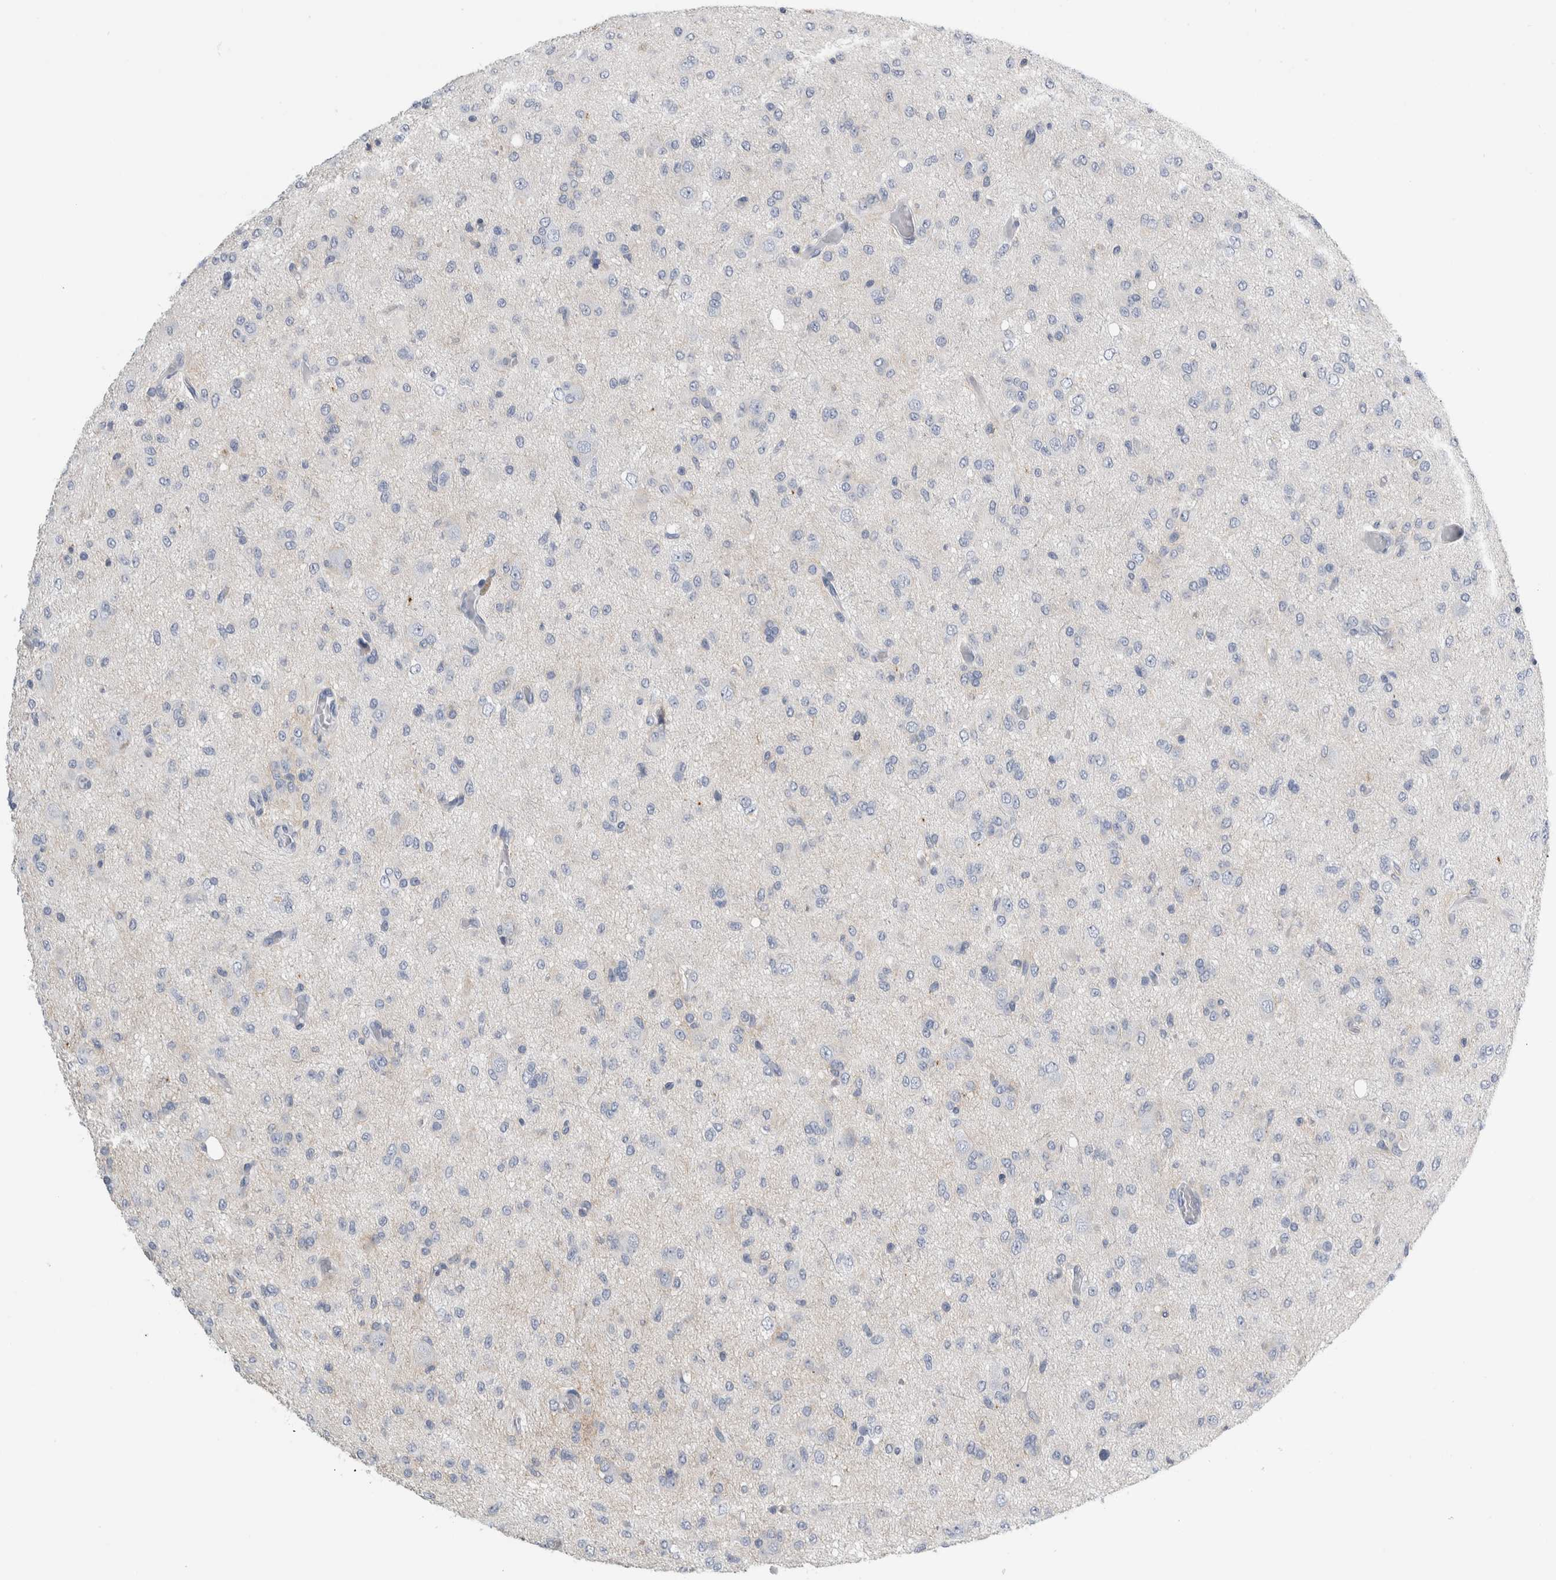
{"staining": {"intensity": "negative", "quantity": "none", "location": "none"}, "tissue": "glioma", "cell_type": "Tumor cells", "image_type": "cancer", "snomed": [{"axis": "morphology", "description": "Glioma, malignant, High grade"}, {"axis": "topography", "description": "Brain"}], "caption": "Human glioma stained for a protein using immunohistochemistry (IHC) shows no expression in tumor cells.", "gene": "ANKFY1", "patient": {"sex": "female", "age": 59}}